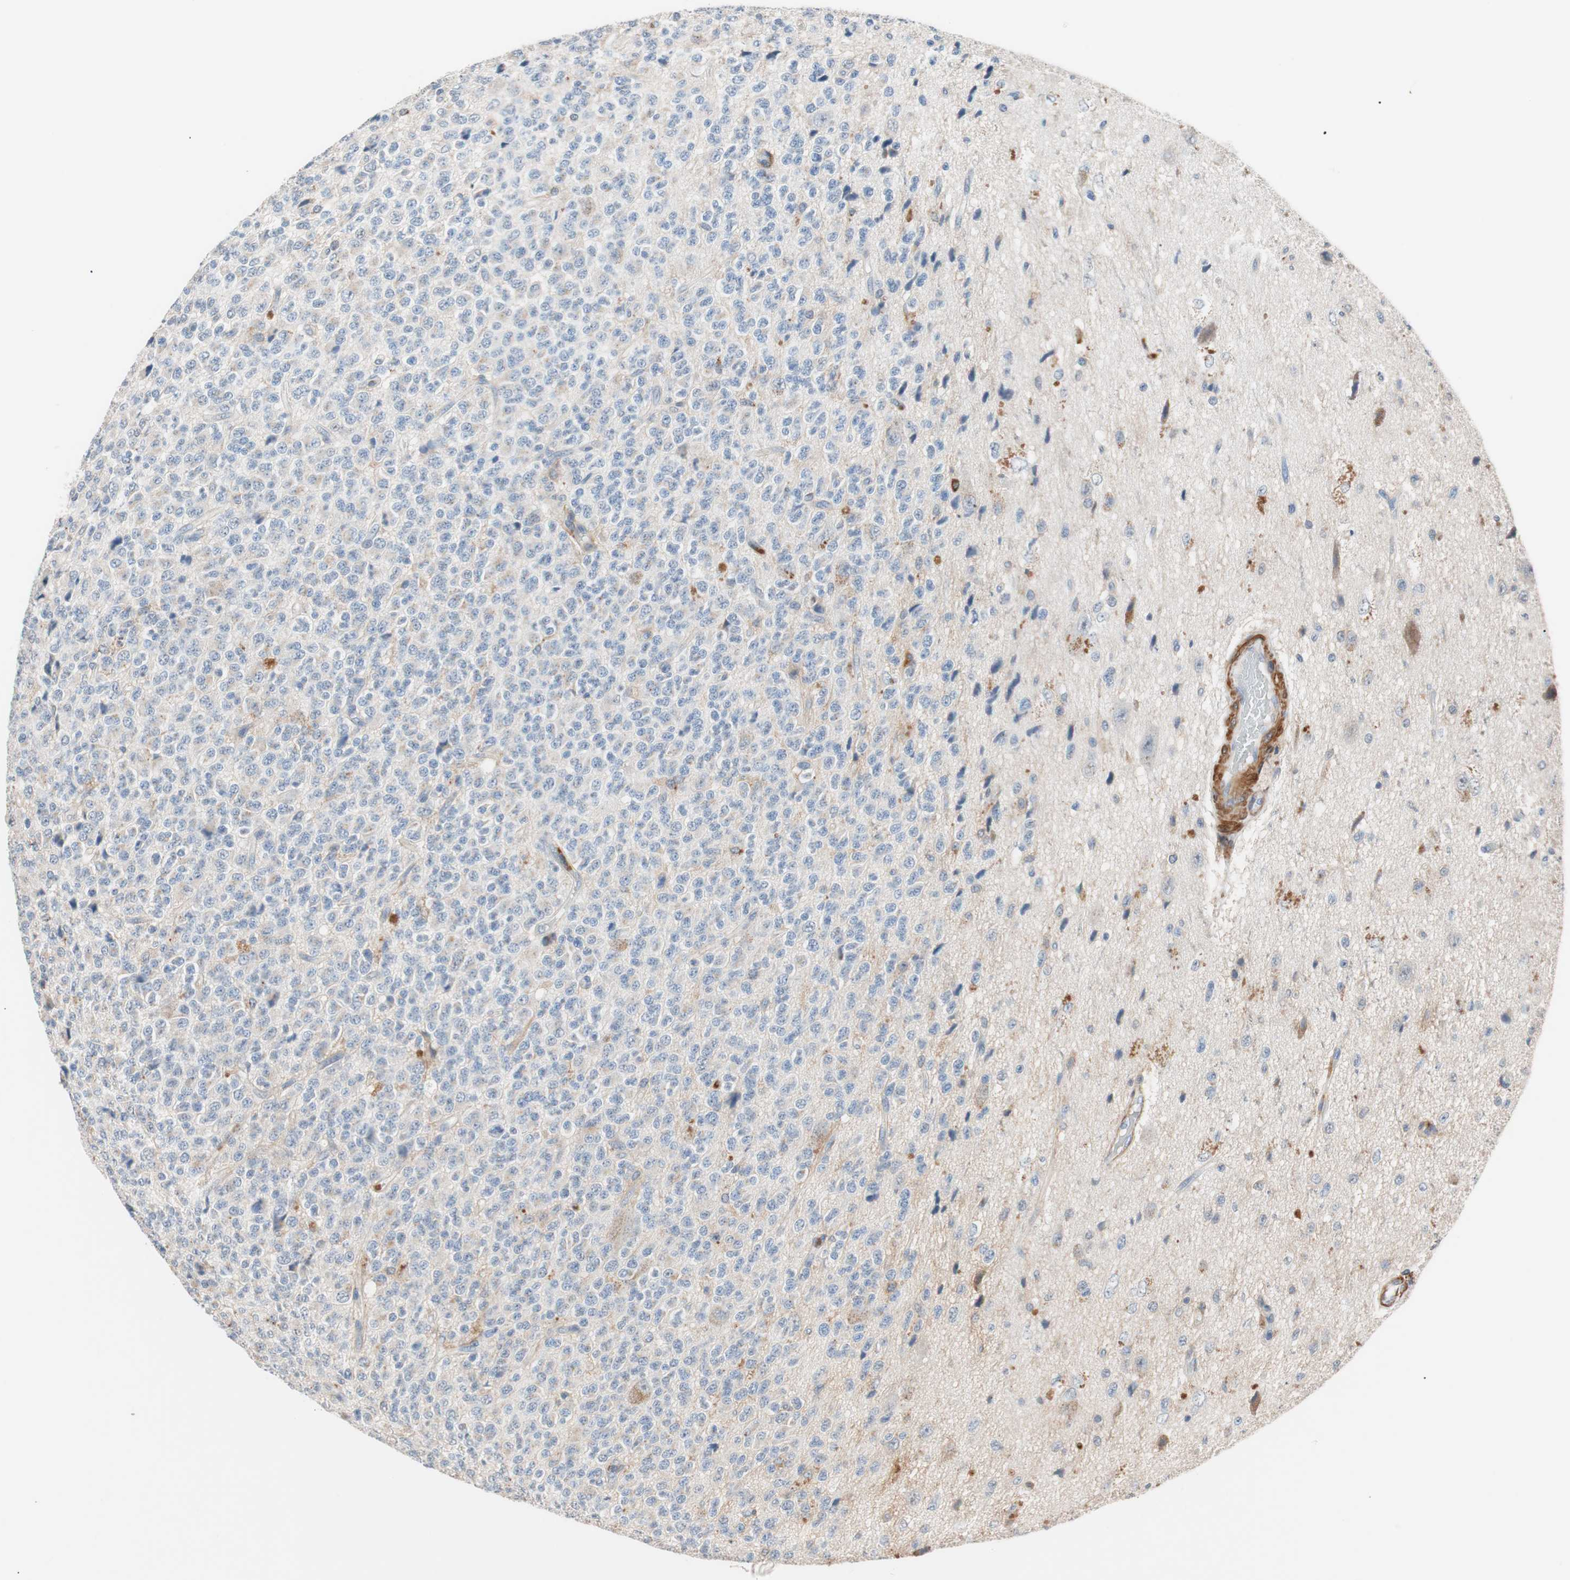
{"staining": {"intensity": "weak", "quantity": "<25%", "location": "cytoplasmic/membranous"}, "tissue": "glioma", "cell_type": "Tumor cells", "image_type": "cancer", "snomed": [{"axis": "morphology", "description": "Glioma, malignant, High grade"}, {"axis": "topography", "description": "pancreas cauda"}], "caption": "Malignant high-grade glioma stained for a protein using immunohistochemistry exhibits no positivity tumor cells.", "gene": "LITAF", "patient": {"sex": "male", "age": 60}}